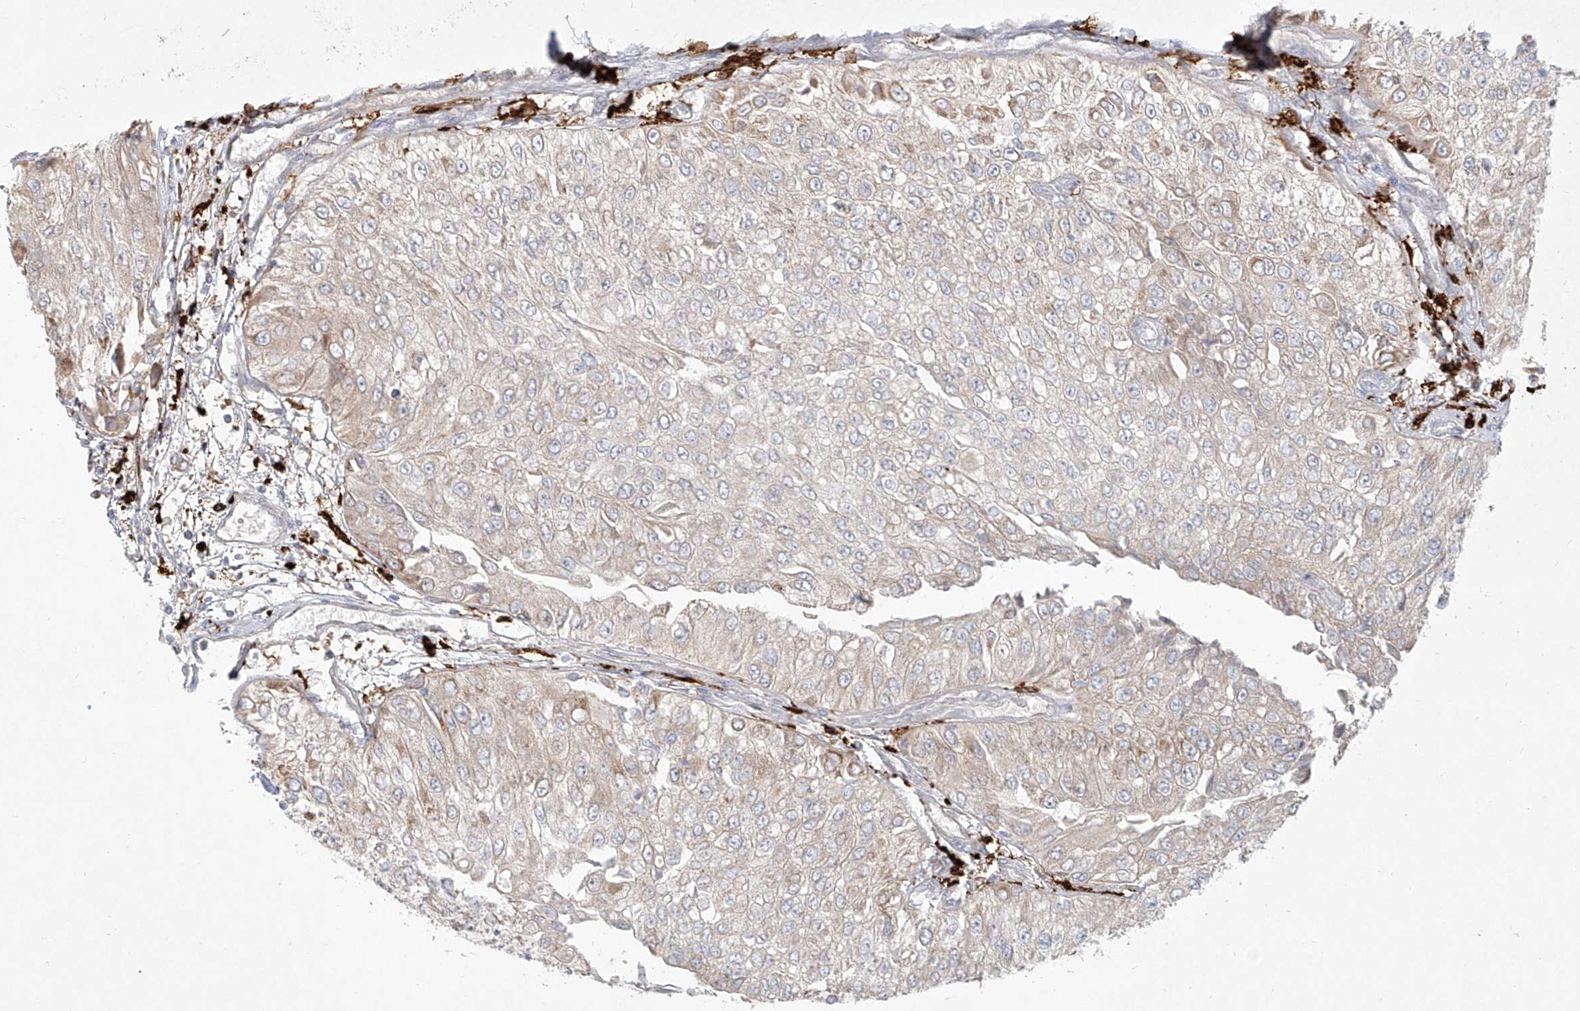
{"staining": {"intensity": "negative", "quantity": "none", "location": "none"}, "tissue": "urothelial cancer", "cell_type": "Tumor cells", "image_type": "cancer", "snomed": [{"axis": "morphology", "description": "Urothelial carcinoma, High grade"}, {"axis": "topography", "description": "Kidney"}, {"axis": "topography", "description": "Urinary bladder"}], "caption": "DAB immunohistochemical staining of high-grade urothelial carcinoma displays no significant positivity in tumor cells.", "gene": "CD209", "patient": {"sex": "male", "age": 77}}